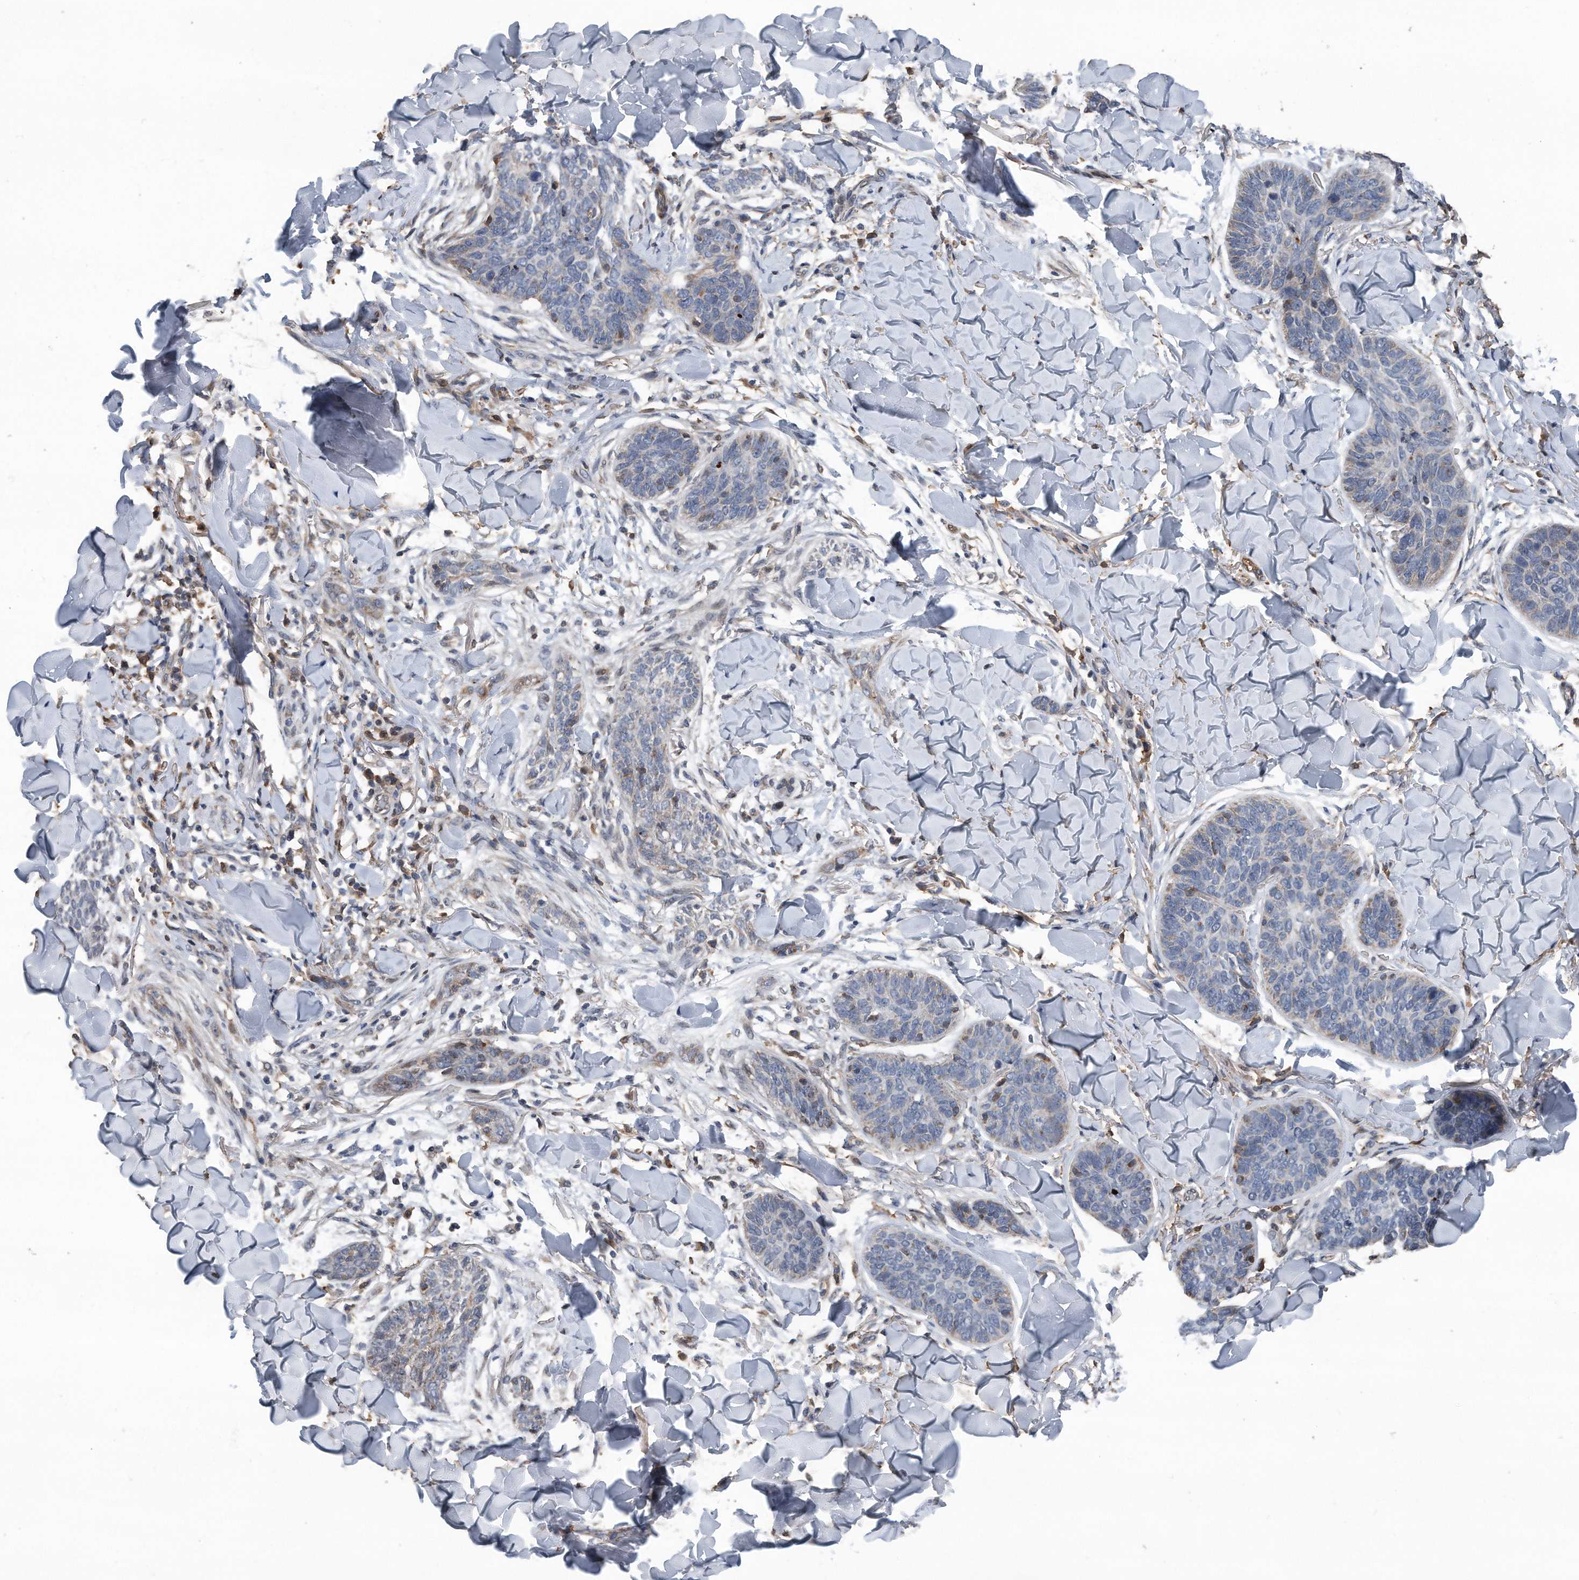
{"staining": {"intensity": "weak", "quantity": "<25%", "location": "cytoplasmic/membranous,nuclear"}, "tissue": "skin cancer", "cell_type": "Tumor cells", "image_type": "cancer", "snomed": [{"axis": "morphology", "description": "Basal cell carcinoma"}, {"axis": "topography", "description": "Skin"}], "caption": "This is an IHC histopathology image of human skin cancer (basal cell carcinoma). There is no staining in tumor cells.", "gene": "DST", "patient": {"sex": "male", "age": 85}}